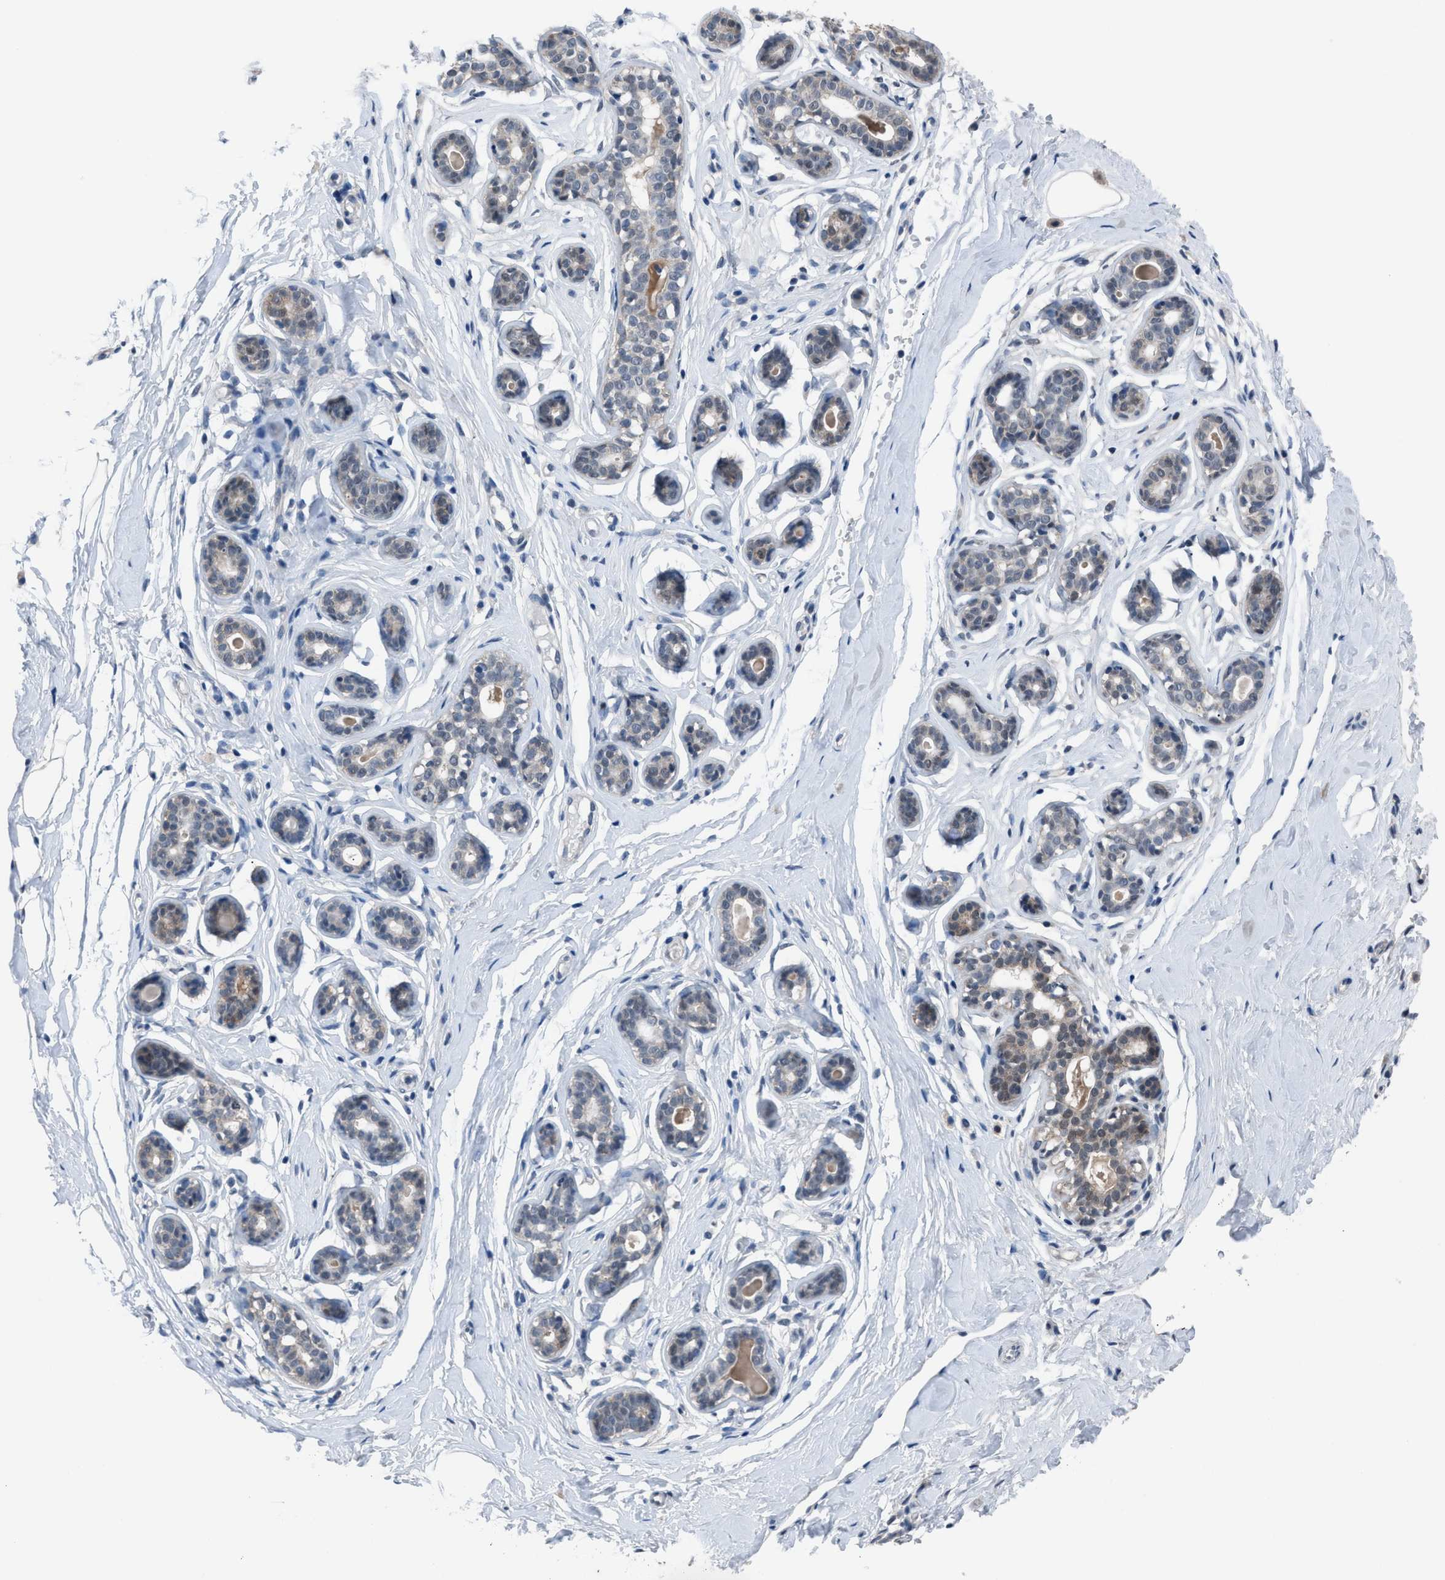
{"staining": {"intensity": "negative", "quantity": "none", "location": "none"}, "tissue": "breast", "cell_type": "Adipocytes", "image_type": "normal", "snomed": [{"axis": "morphology", "description": "Normal tissue, NOS"}, {"axis": "topography", "description": "Breast"}], "caption": "This is a histopathology image of immunohistochemistry (IHC) staining of normal breast, which shows no staining in adipocytes.", "gene": "ANAPC11", "patient": {"sex": "female", "age": 23}}